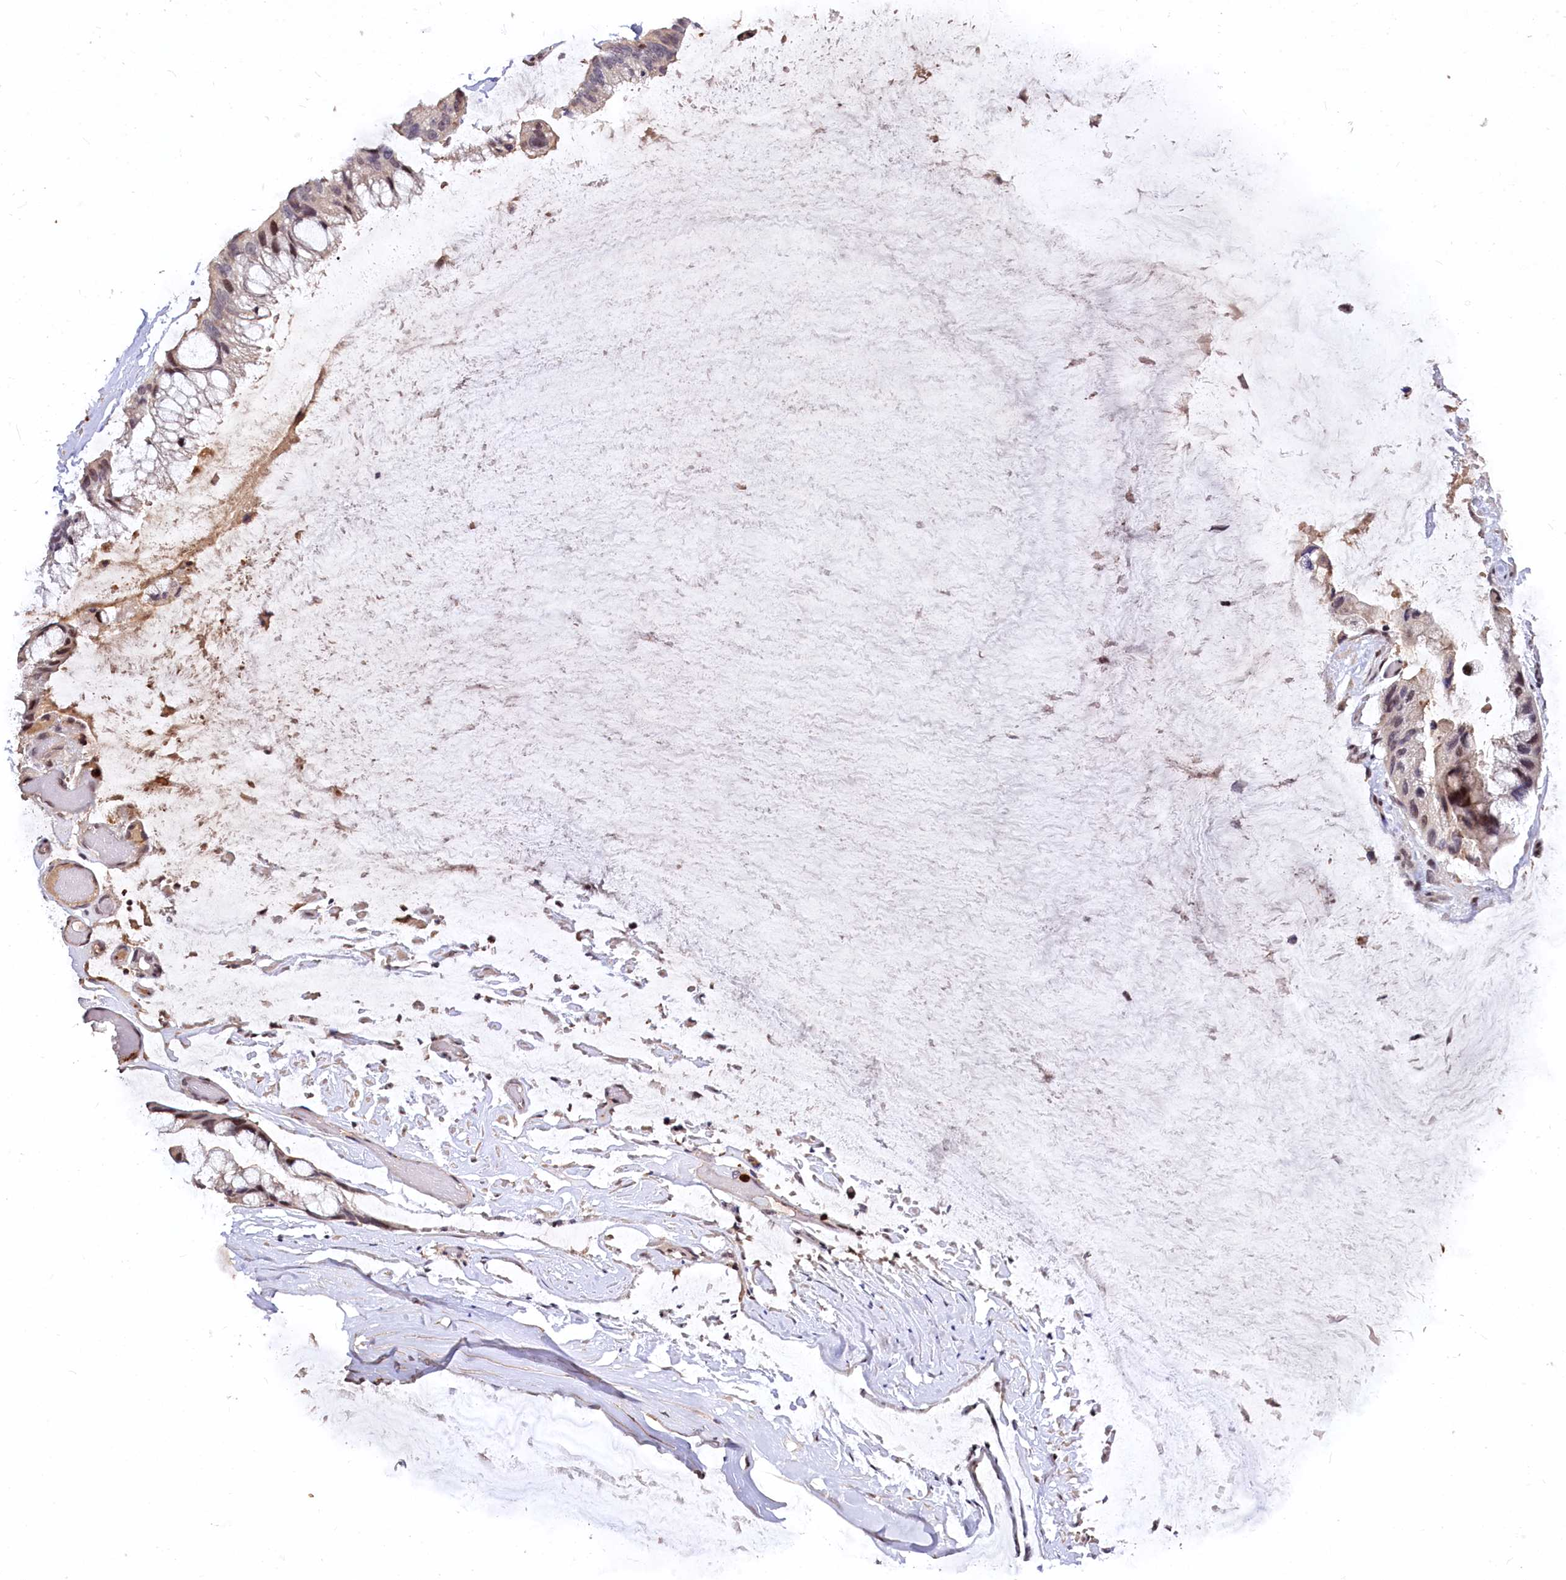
{"staining": {"intensity": "moderate", "quantity": "<25%", "location": "cytoplasmic/membranous,nuclear"}, "tissue": "ovarian cancer", "cell_type": "Tumor cells", "image_type": "cancer", "snomed": [{"axis": "morphology", "description": "Cystadenocarcinoma, mucinous, NOS"}, {"axis": "topography", "description": "Ovary"}], "caption": "Human ovarian cancer stained with a protein marker shows moderate staining in tumor cells.", "gene": "ATG101", "patient": {"sex": "female", "age": 39}}